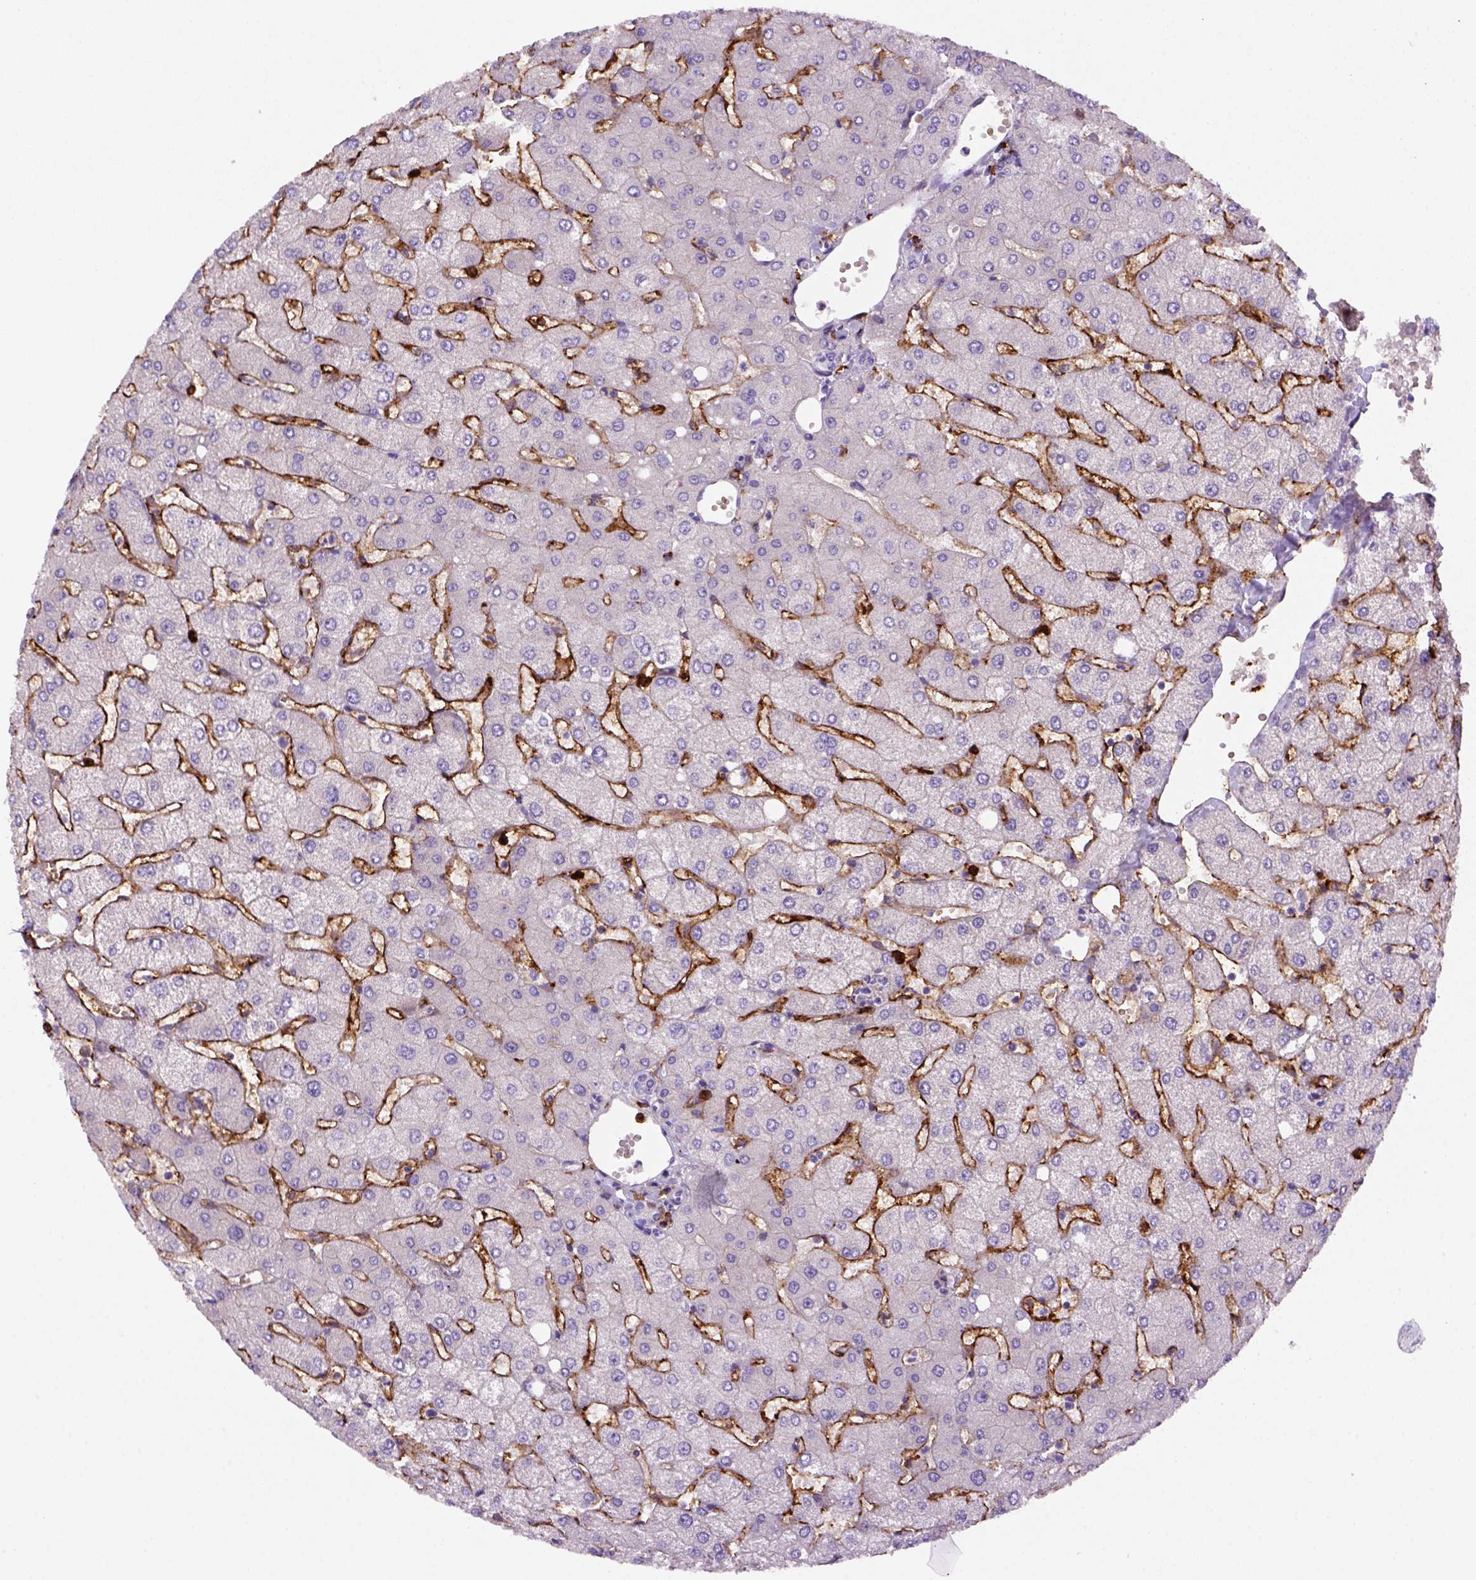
{"staining": {"intensity": "negative", "quantity": "none", "location": "none"}, "tissue": "liver", "cell_type": "Cholangiocytes", "image_type": "normal", "snomed": [{"axis": "morphology", "description": "Normal tissue, NOS"}, {"axis": "topography", "description": "Liver"}], "caption": "High power microscopy histopathology image of an immunohistochemistry photomicrograph of benign liver, revealing no significant positivity in cholangiocytes. (DAB (3,3'-diaminobenzidine) immunohistochemistry, high magnification).", "gene": "CD14", "patient": {"sex": "female", "age": 54}}